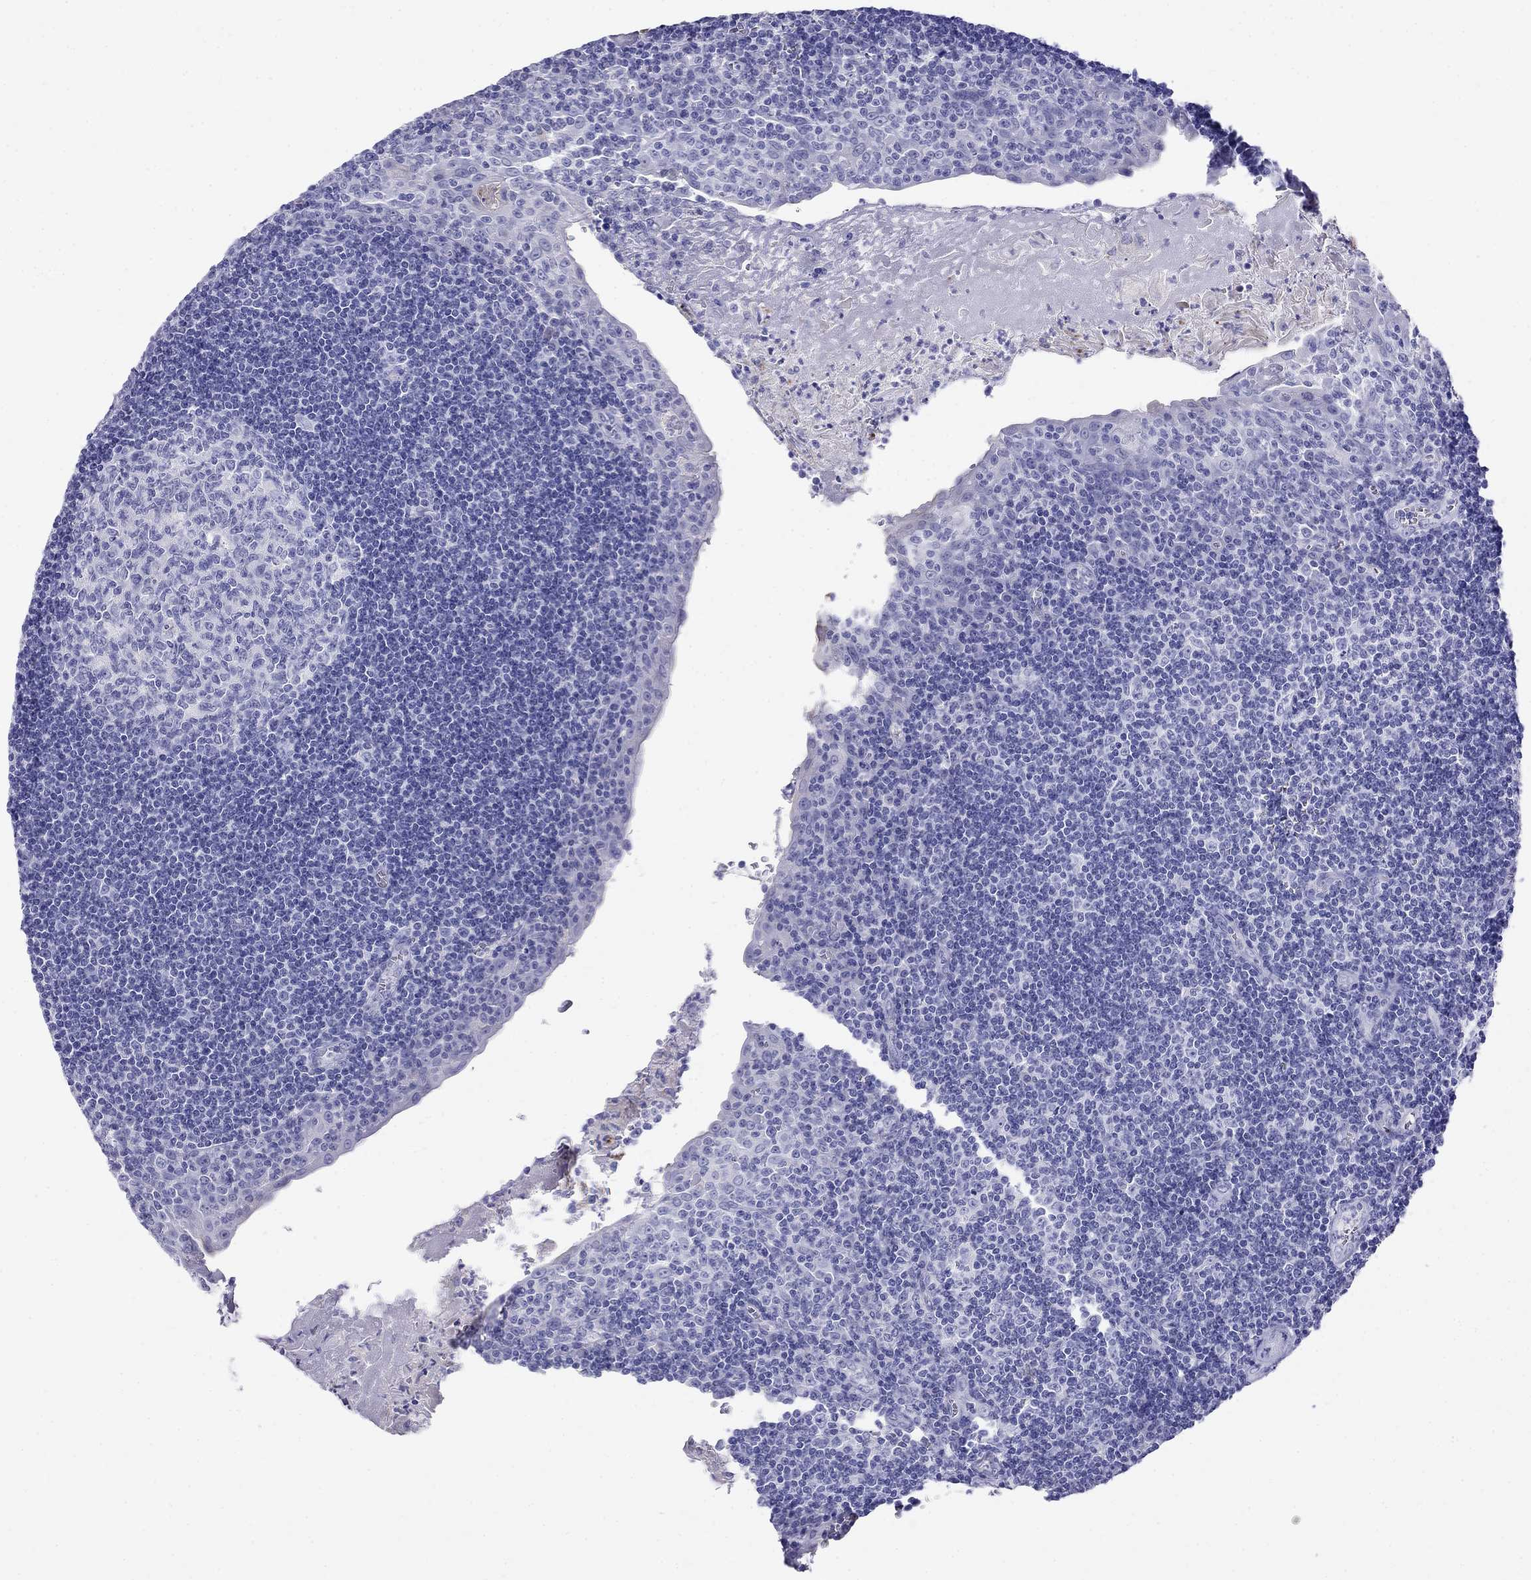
{"staining": {"intensity": "negative", "quantity": "none", "location": "none"}, "tissue": "tonsil", "cell_type": "Germinal center cells", "image_type": "normal", "snomed": [{"axis": "morphology", "description": "Normal tissue, NOS"}, {"axis": "morphology", "description": "Inflammation, NOS"}, {"axis": "topography", "description": "Tonsil"}], "caption": "An immunohistochemistry micrograph of benign tonsil is shown. There is no staining in germinal center cells of tonsil. The staining was performed using DAB (3,3'-diaminobenzidine) to visualize the protein expression in brown, while the nuclei were stained in blue with hematoxylin (Magnification: 20x).", "gene": "MC5R", "patient": {"sex": "female", "age": 31}}